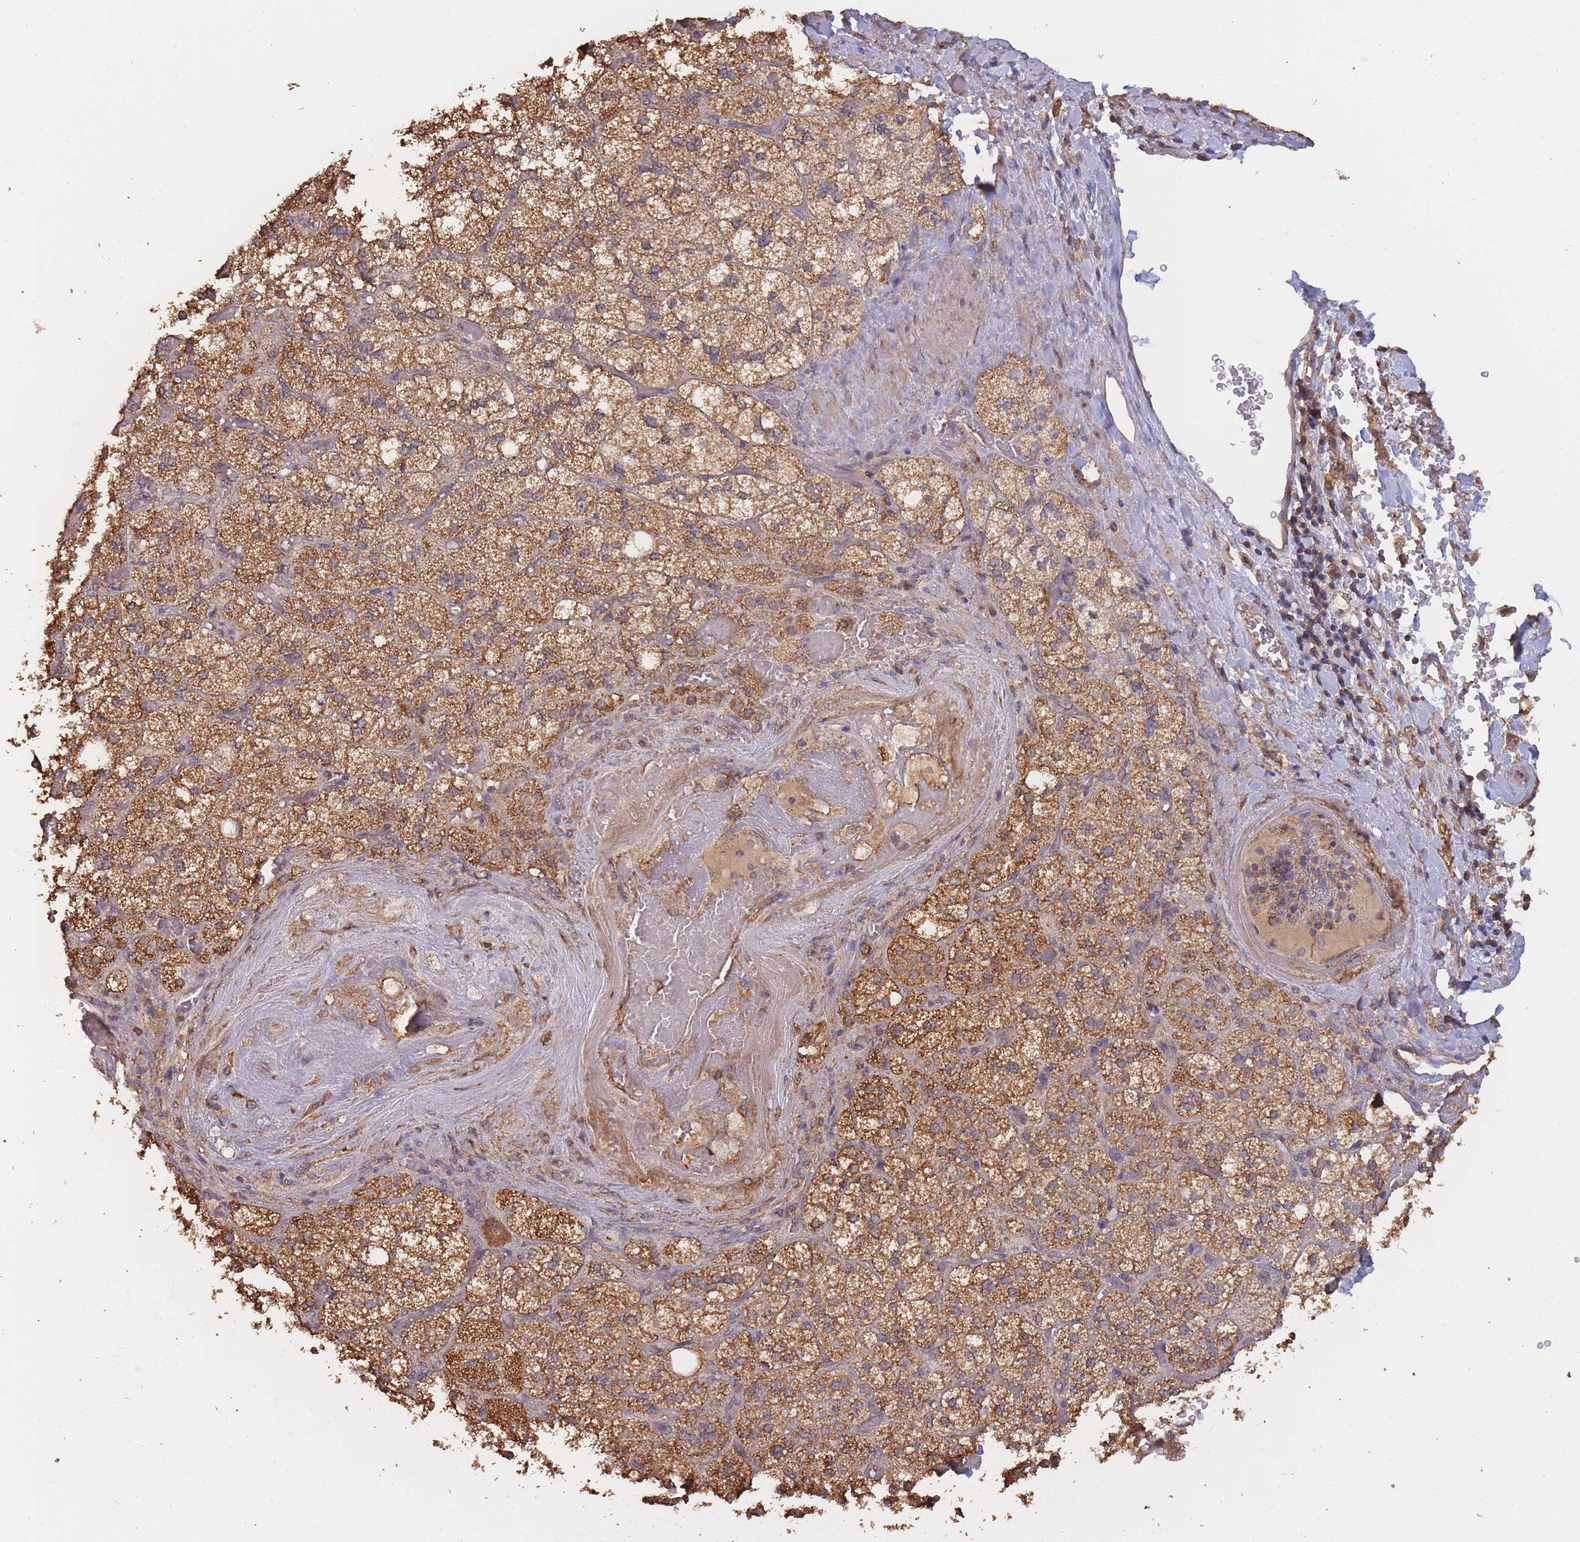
{"staining": {"intensity": "moderate", "quantity": ">75%", "location": "cytoplasmic/membranous"}, "tissue": "adrenal gland", "cell_type": "Glandular cells", "image_type": "normal", "snomed": [{"axis": "morphology", "description": "Normal tissue, NOS"}, {"axis": "topography", "description": "Adrenal gland"}], "caption": "Adrenal gland stained for a protein demonstrates moderate cytoplasmic/membranous positivity in glandular cells. (DAB IHC, brown staining for protein, blue staining for nuclei).", "gene": "METRN", "patient": {"sex": "male", "age": 61}}